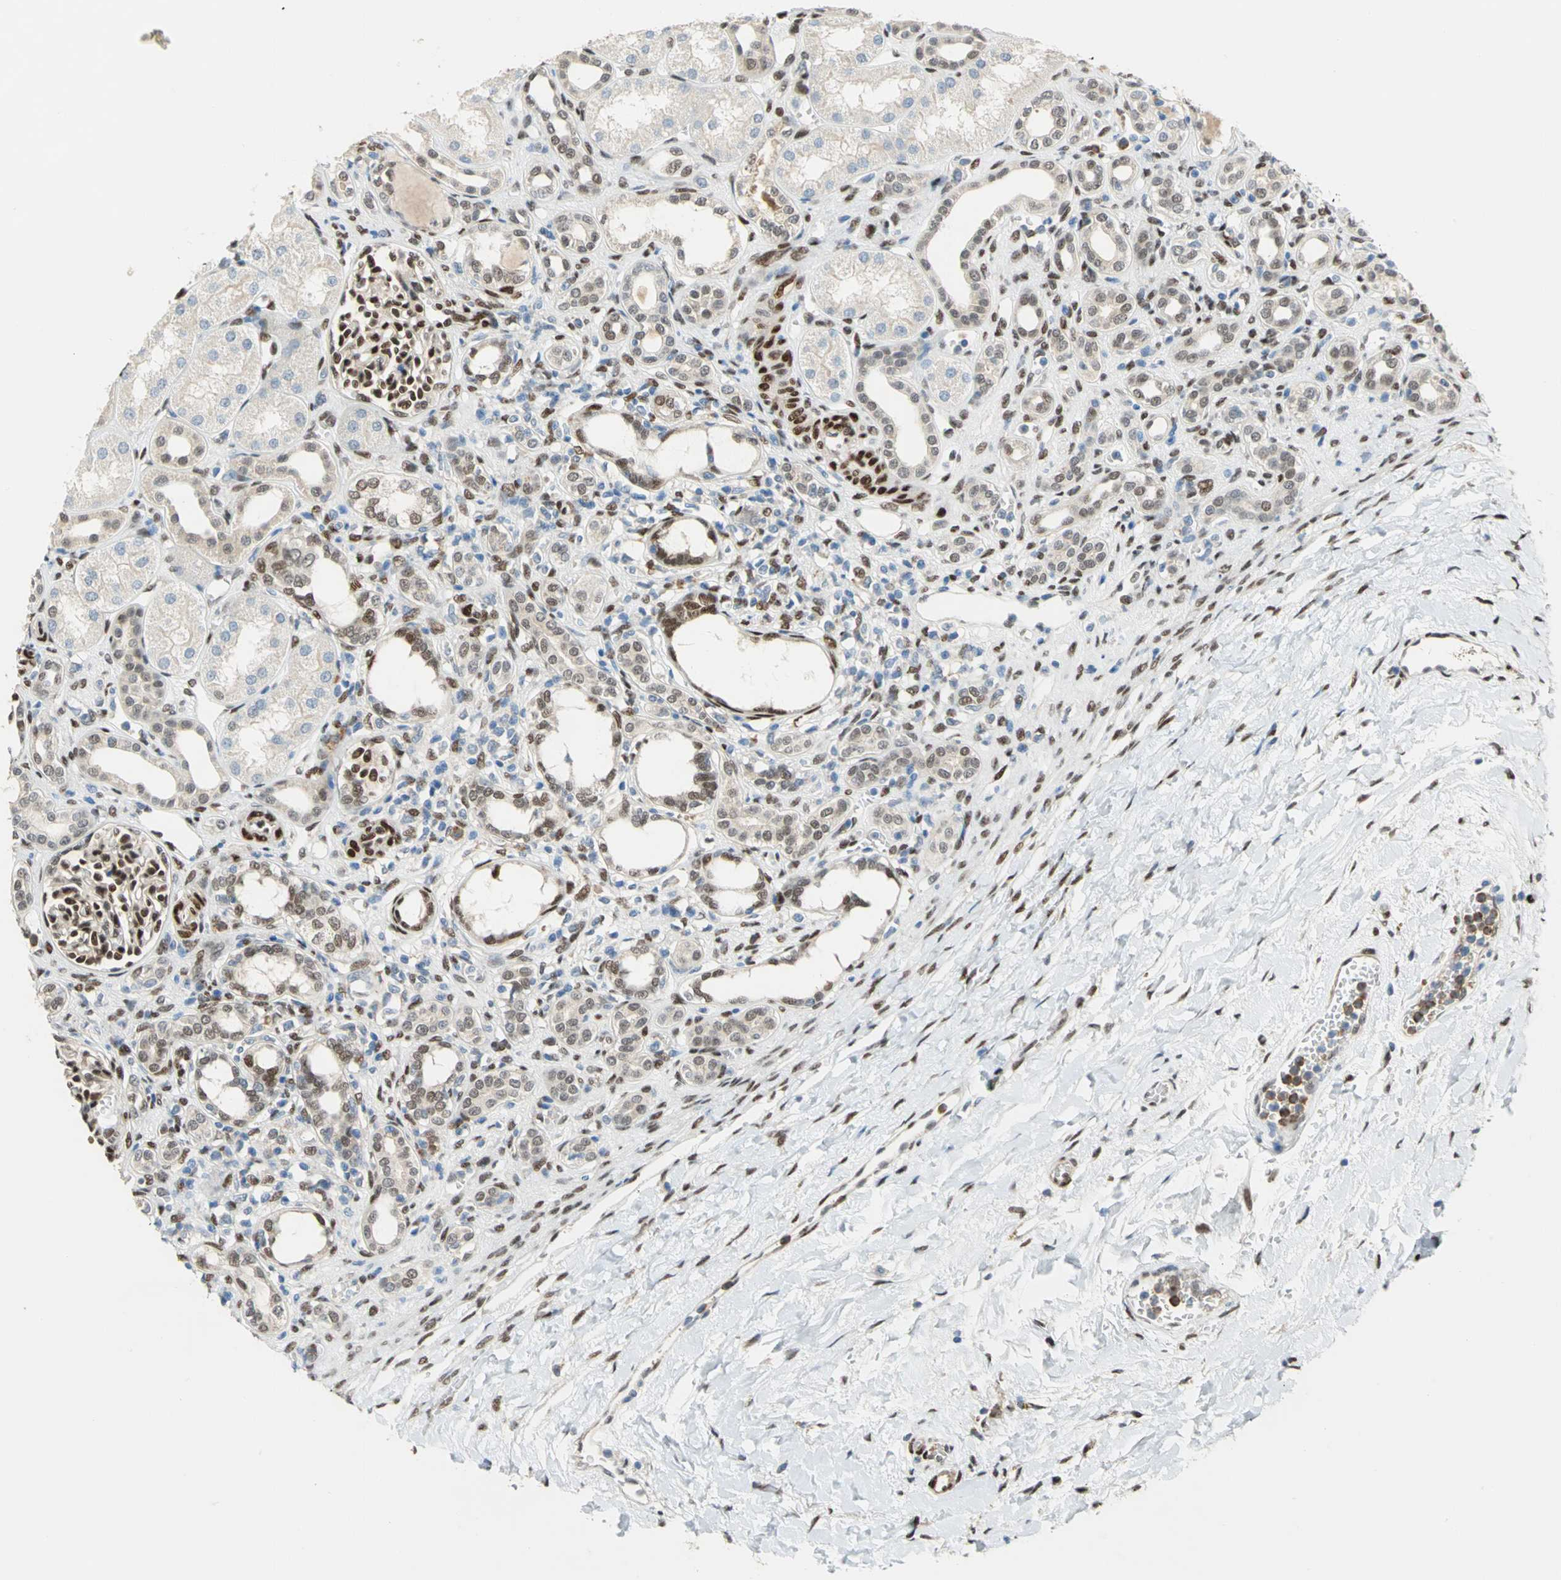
{"staining": {"intensity": "strong", "quantity": ">75%", "location": "nuclear"}, "tissue": "kidney", "cell_type": "Cells in glomeruli", "image_type": "normal", "snomed": [{"axis": "morphology", "description": "Normal tissue, NOS"}, {"axis": "topography", "description": "Kidney"}], "caption": "Immunohistochemical staining of normal human kidney reveals >75% levels of strong nuclear protein staining in about >75% of cells in glomeruli.", "gene": "RBFOX2", "patient": {"sex": "male", "age": 7}}